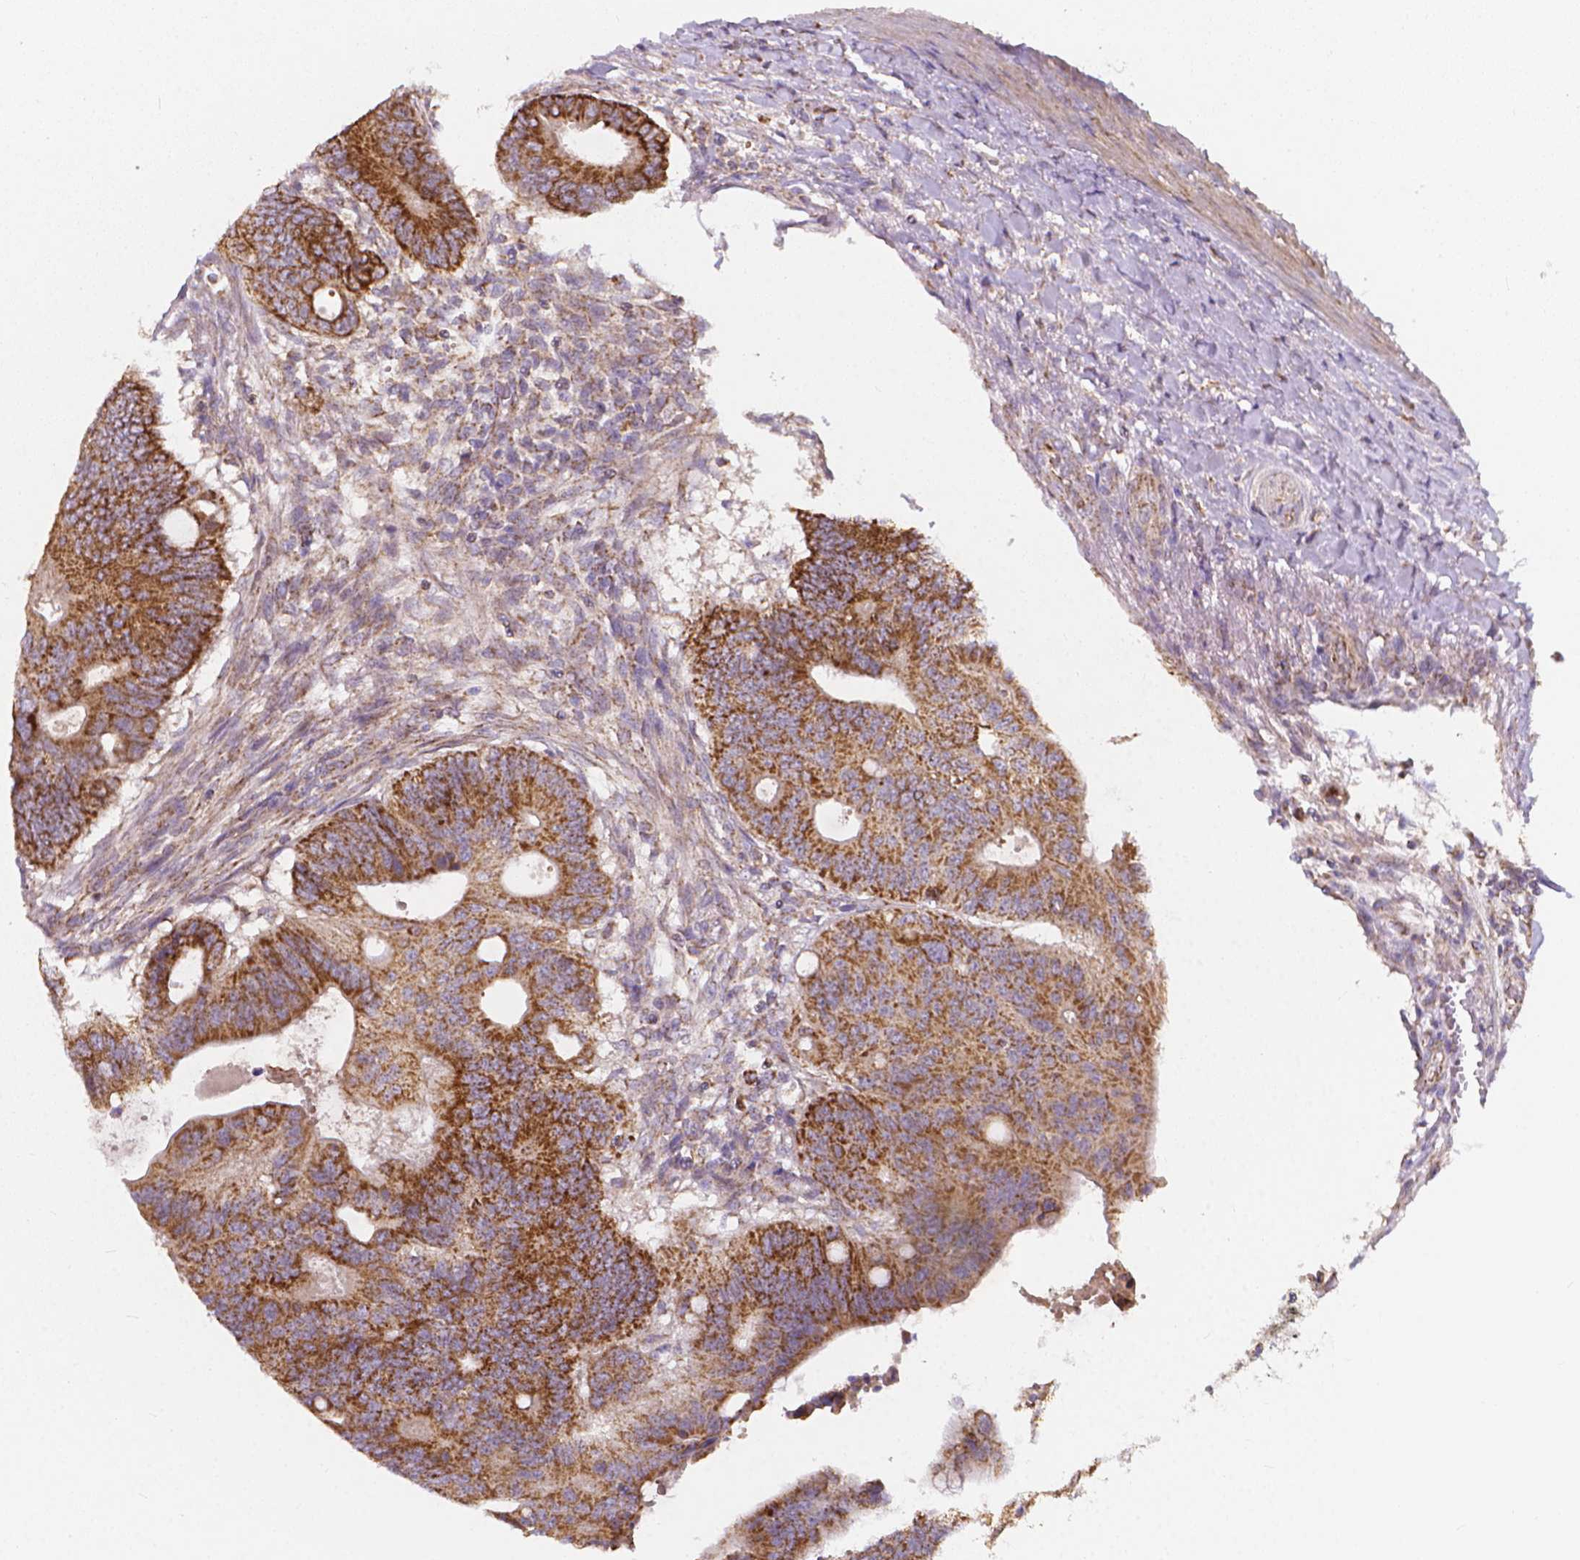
{"staining": {"intensity": "strong", "quantity": ">75%", "location": "cytoplasmic/membranous"}, "tissue": "colorectal cancer", "cell_type": "Tumor cells", "image_type": "cancer", "snomed": [{"axis": "morphology", "description": "Adenocarcinoma, NOS"}, {"axis": "topography", "description": "Colon"}], "caption": "Colorectal adenocarcinoma was stained to show a protein in brown. There is high levels of strong cytoplasmic/membranous staining in about >75% of tumor cells. Ihc stains the protein in brown and the nuclei are stained blue.", "gene": "SNCAIP", "patient": {"sex": "male", "age": 65}}